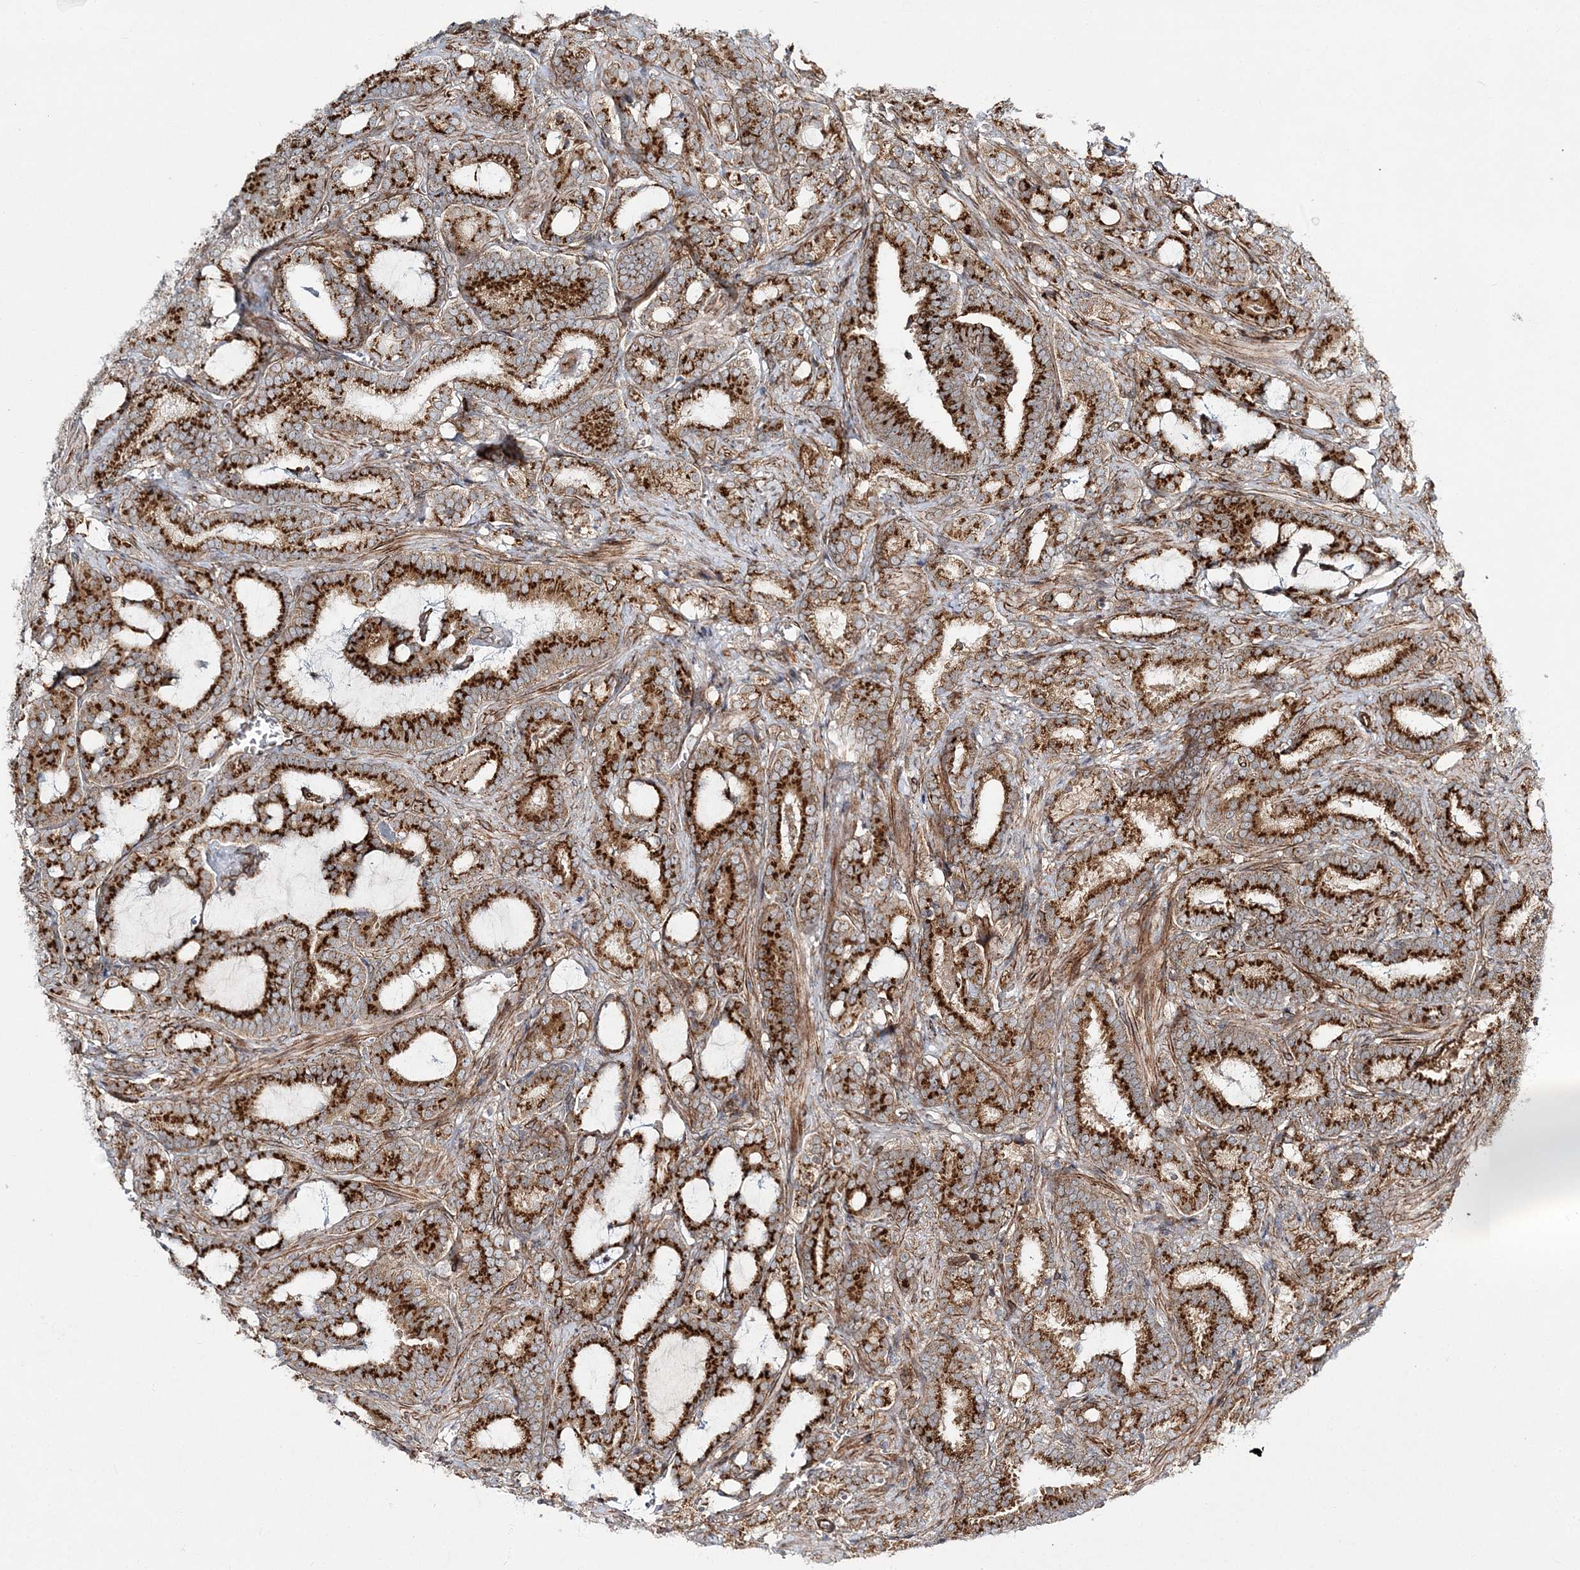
{"staining": {"intensity": "strong", "quantity": ">75%", "location": "cytoplasmic/membranous"}, "tissue": "prostate cancer", "cell_type": "Tumor cells", "image_type": "cancer", "snomed": [{"axis": "morphology", "description": "Adenocarcinoma, High grade"}, {"axis": "topography", "description": "Prostate and seminal vesicle, NOS"}], "caption": "A high amount of strong cytoplasmic/membranous staining is present in approximately >75% of tumor cells in adenocarcinoma (high-grade) (prostate) tissue.", "gene": "NBAS", "patient": {"sex": "male", "age": 67}}